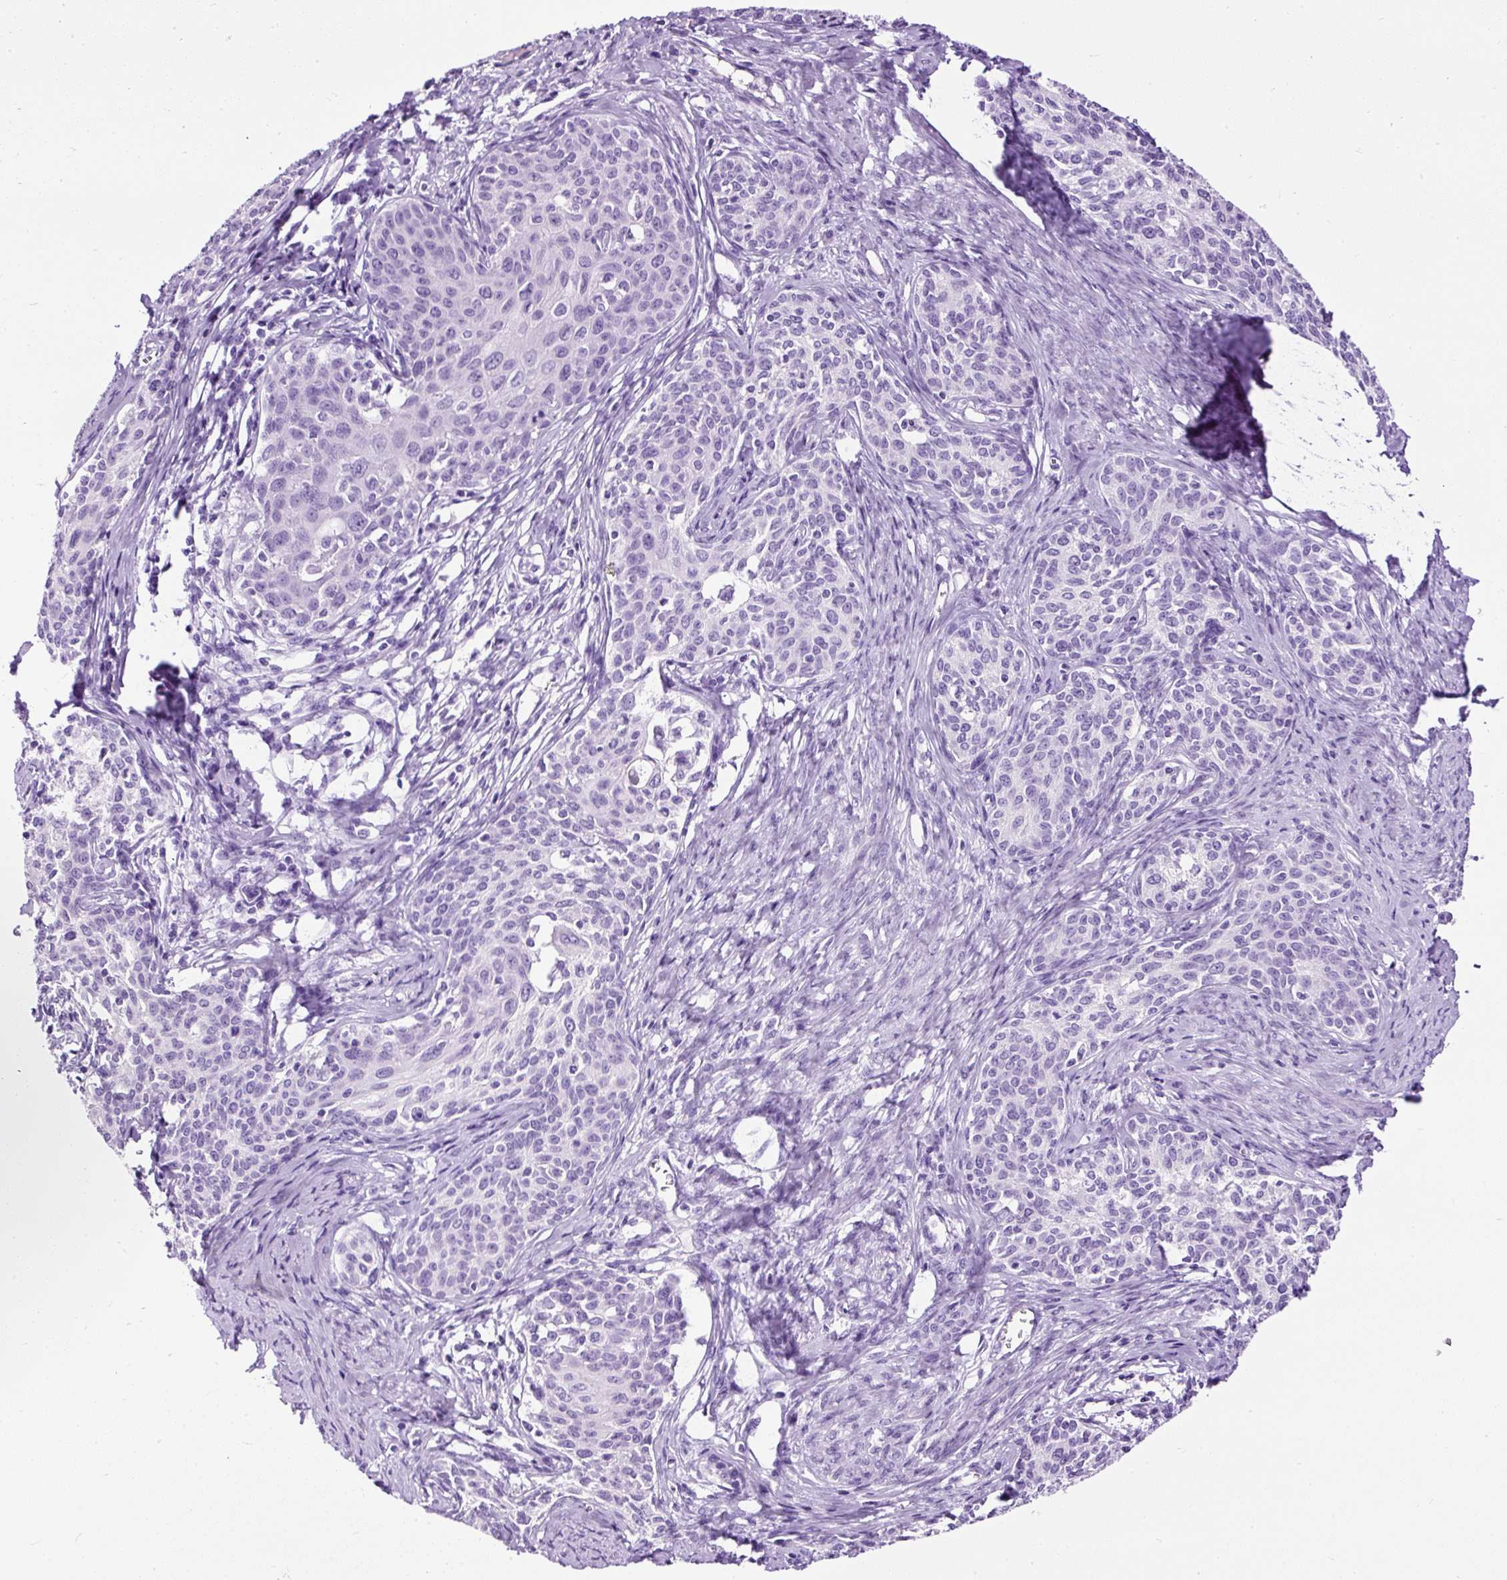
{"staining": {"intensity": "negative", "quantity": "none", "location": "none"}, "tissue": "cervical cancer", "cell_type": "Tumor cells", "image_type": "cancer", "snomed": [{"axis": "morphology", "description": "Squamous cell carcinoma, NOS"}, {"axis": "morphology", "description": "Adenocarcinoma, NOS"}, {"axis": "topography", "description": "Cervix"}], "caption": "This histopathology image is of cervical cancer stained with immunohistochemistry to label a protein in brown with the nuclei are counter-stained blue. There is no positivity in tumor cells.", "gene": "NTS", "patient": {"sex": "female", "age": 52}}